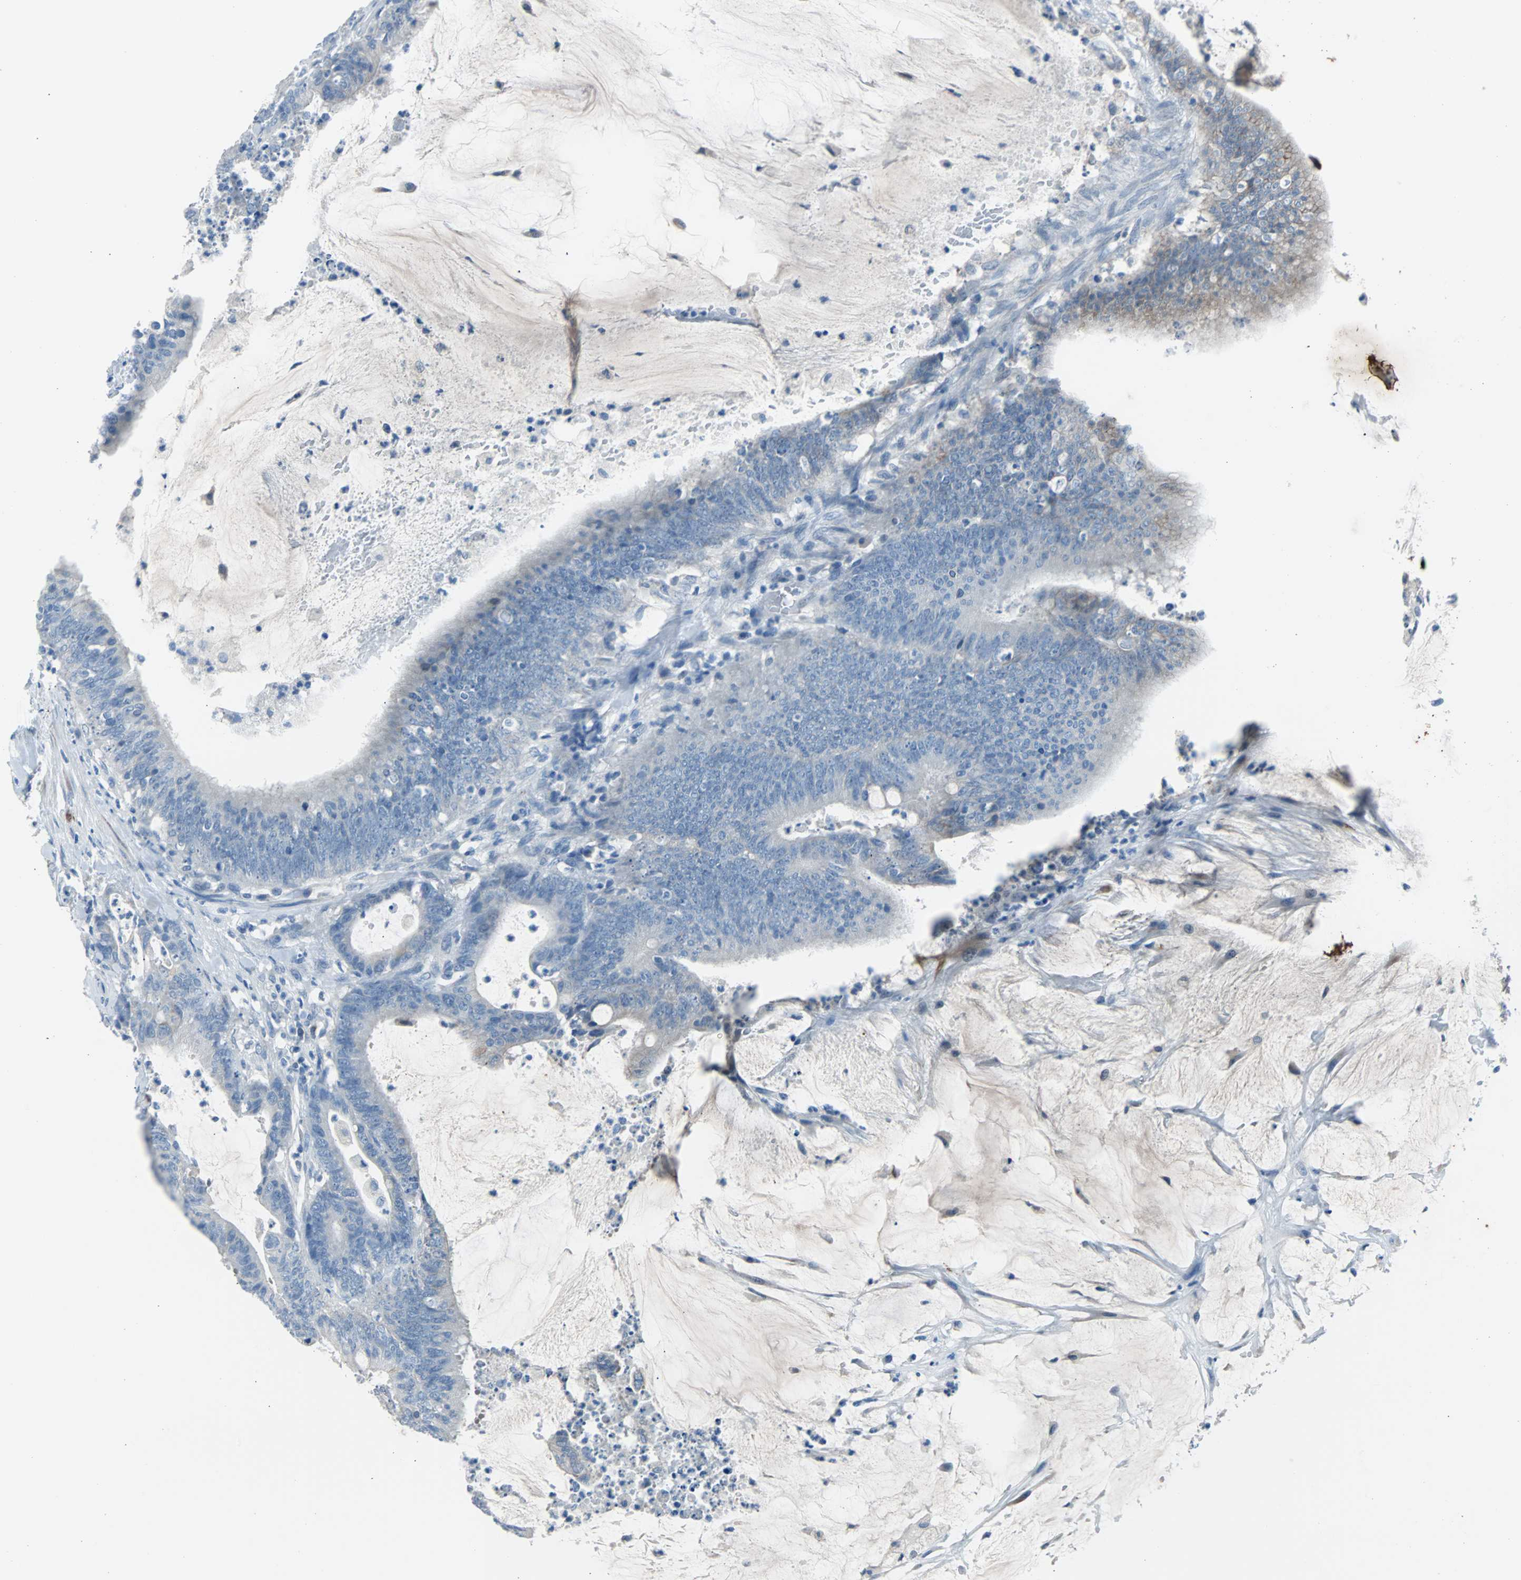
{"staining": {"intensity": "moderate", "quantity": ">75%", "location": "cytoplasmic/membranous"}, "tissue": "colorectal cancer", "cell_type": "Tumor cells", "image_type": "cancer", "snomed": [{"axis": "morphology", "description": "Adenocarcinoma, NOS"}, {"axis": "topography", "description": "Rectum"}], "caption": "Immunohistochemistry (IHC) (DAB) staining of human colorectal adenocarcinoma displays moderate cytoplasmic/membranous protein staining in about >75% of tumor cells.", "gene": "KRT7", "patient": {"sex": "female", "age": 66}}